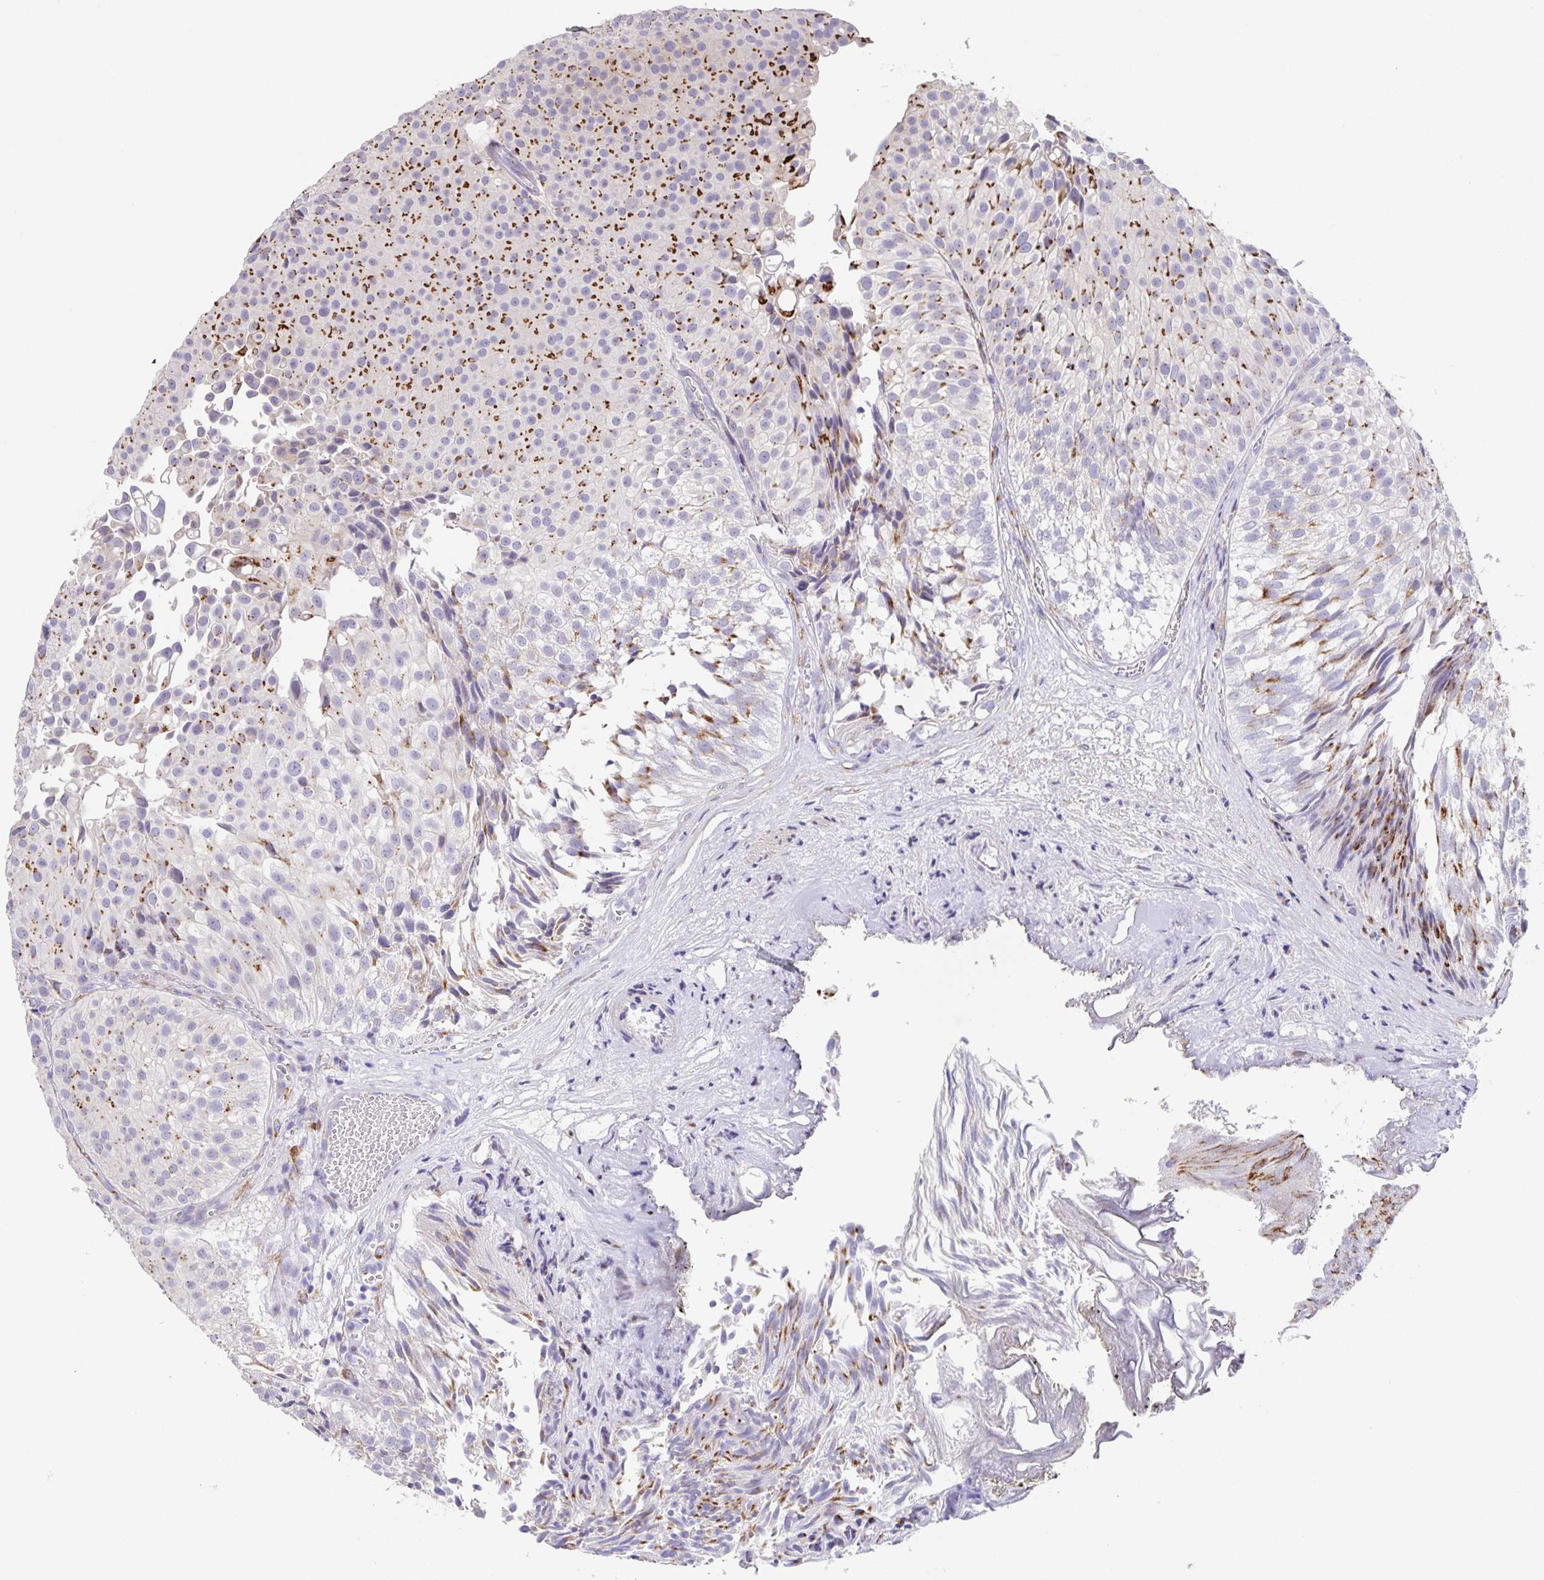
{"staining": {"intensity": "strong", "quantity": "25%-75%", "location": "cytoplasmic/membranous"}, "tissue": "urothelial cancer", "cell_type": "Tumor cells", "image_type": "cancer", "snomed": [{"axis": "morphology", "description": "Urothelial carcinoma, Low grade"}, {"axis": "topography", "description": "Urinary bladder"}], "caption": "Strong cytoplasmic/membranous protein expression is identified in about 25%-75% of tumor cells in low-grade urothelial carcinoma.", "gene": "PRR36", "patient": {"sex": "male", "age": 80}}